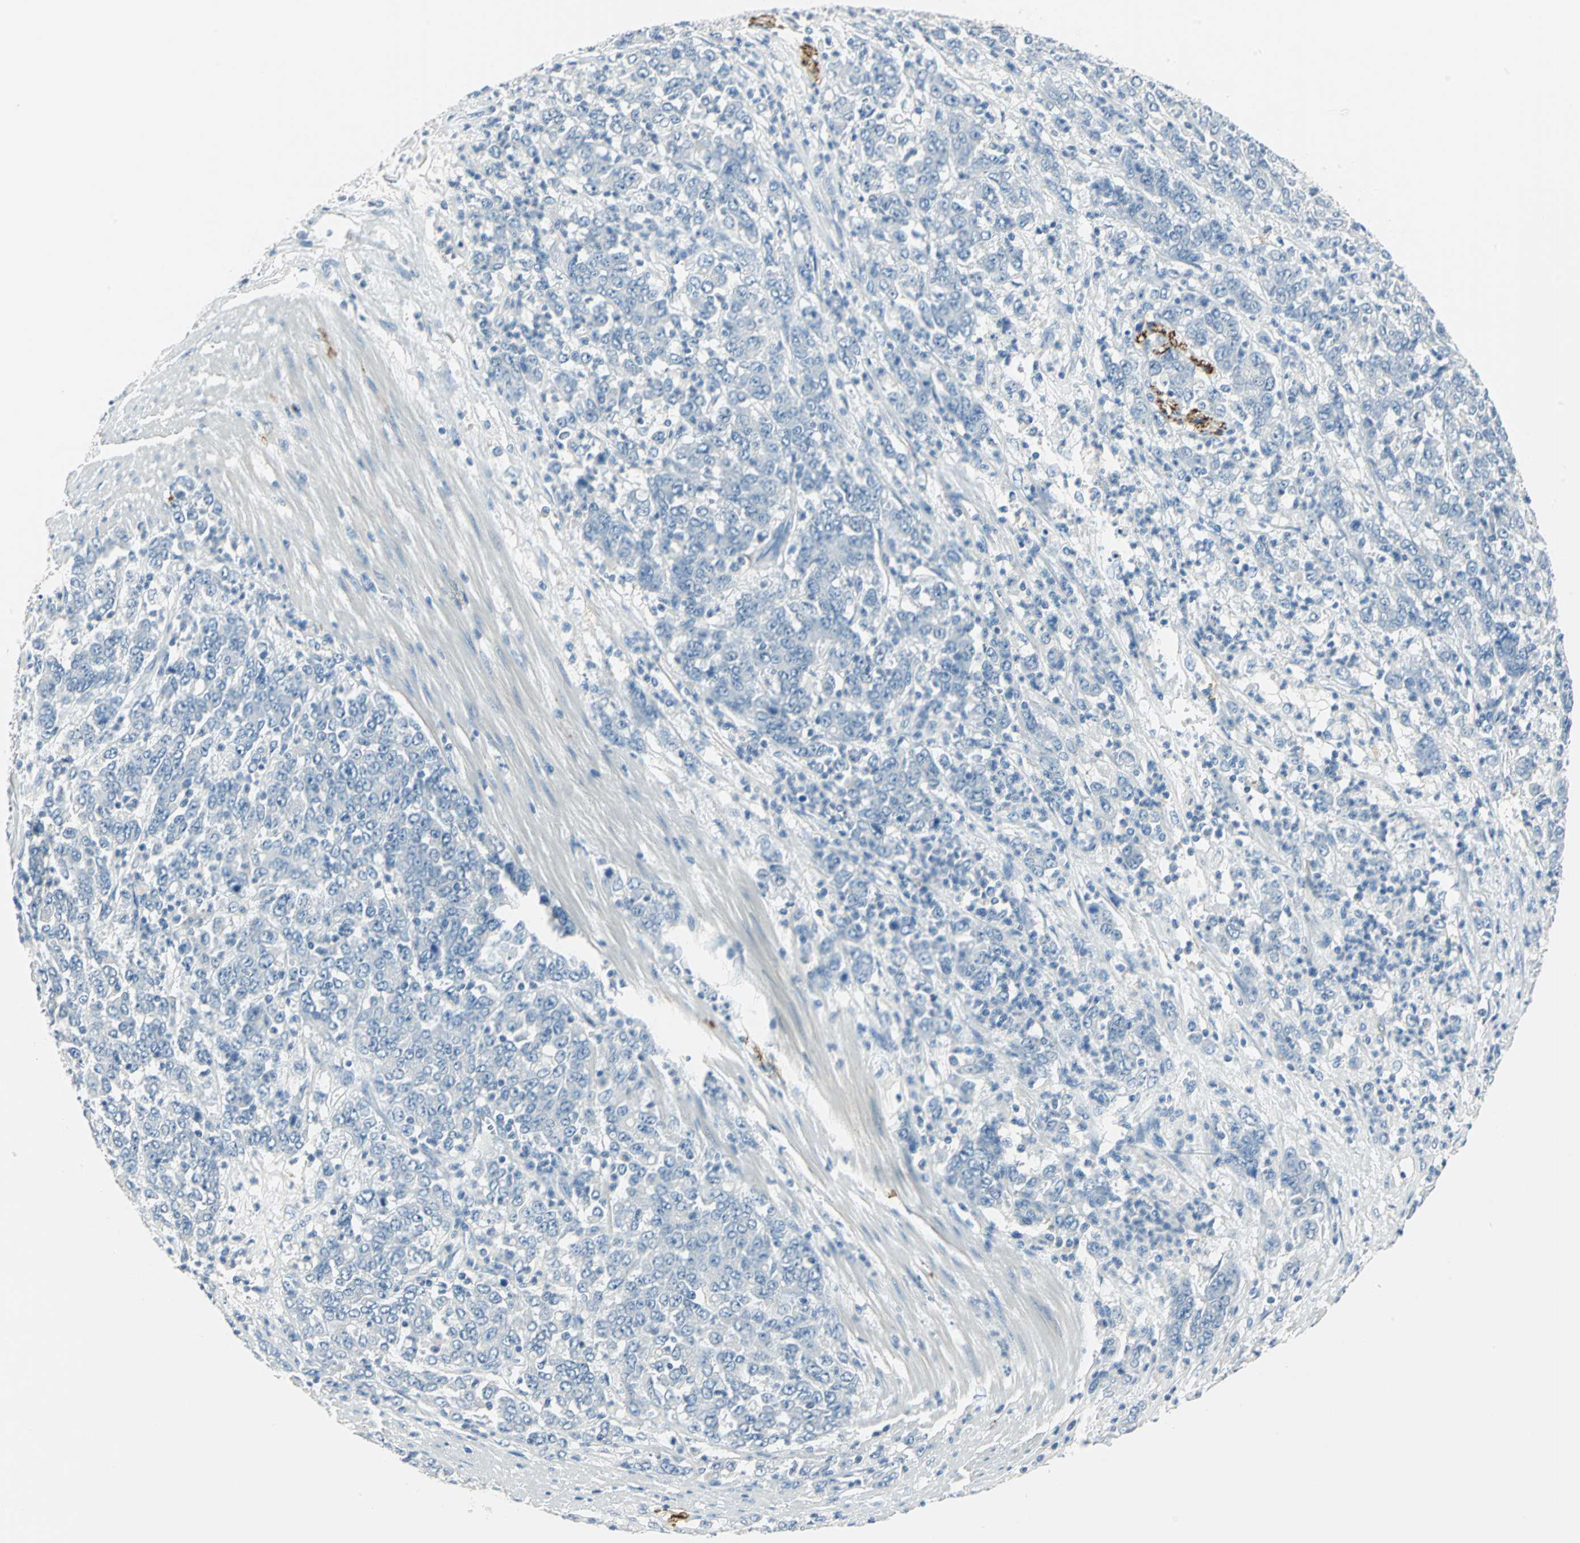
{"staining": {"intensity": "negative", "quantity": "none", "location": "none"}, "tissue": "stomach cancer", "cell_type": "Tumor cells", "image_type": "cancer", "snomed": [{"axis": "morphology", "description": "Adenocarcinoma, NOS"}, {"axis": "topography", "description": "Stomach, lower"}], "caption": "There is no significant positivity in tumor cells of adenocarcinoma (stomach).", "gene": "UCHL1", "patient": {"sex": "female", "age": 71}}